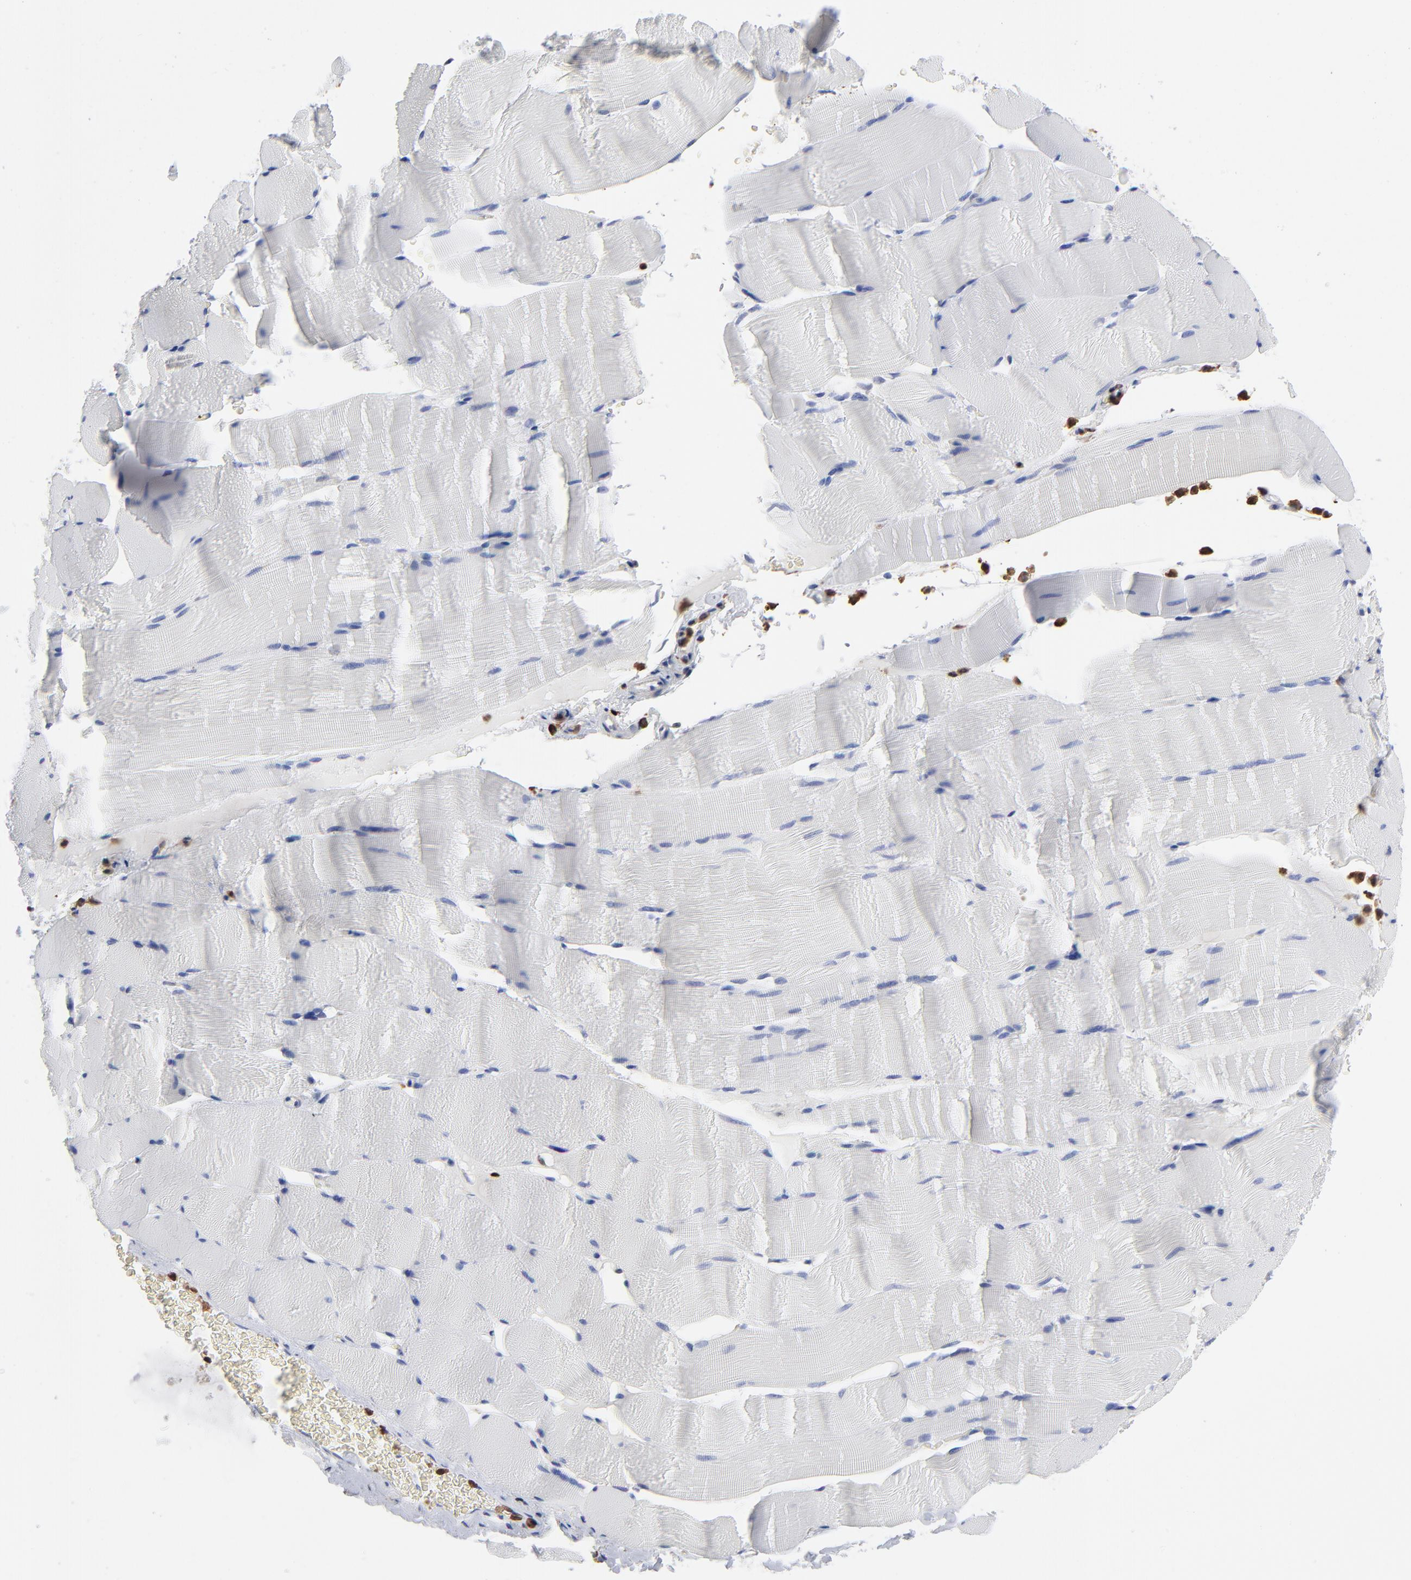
{"staining": {"intensity": "negative", "quantity": "none", "location": "none"}, "tissue": "skeletal muscle", "cell_type": "Myocytes", "image_type": "normal", "snomed": [{"axis": "morphology", "description": "Normal tissue, NOS"}, {"axis": "topography", "description": "Skeletal muscle"}], "caption": "High magnification brightfield microscopy of benign skeletal muscle stained with DAB (3,3'-diaminobenzidine) (brown) and counterstained with hematoxylin (blue): myocytes show no significant staining.", "gene": "TBXT", "patient": {"sex": "male", "age": 62}}